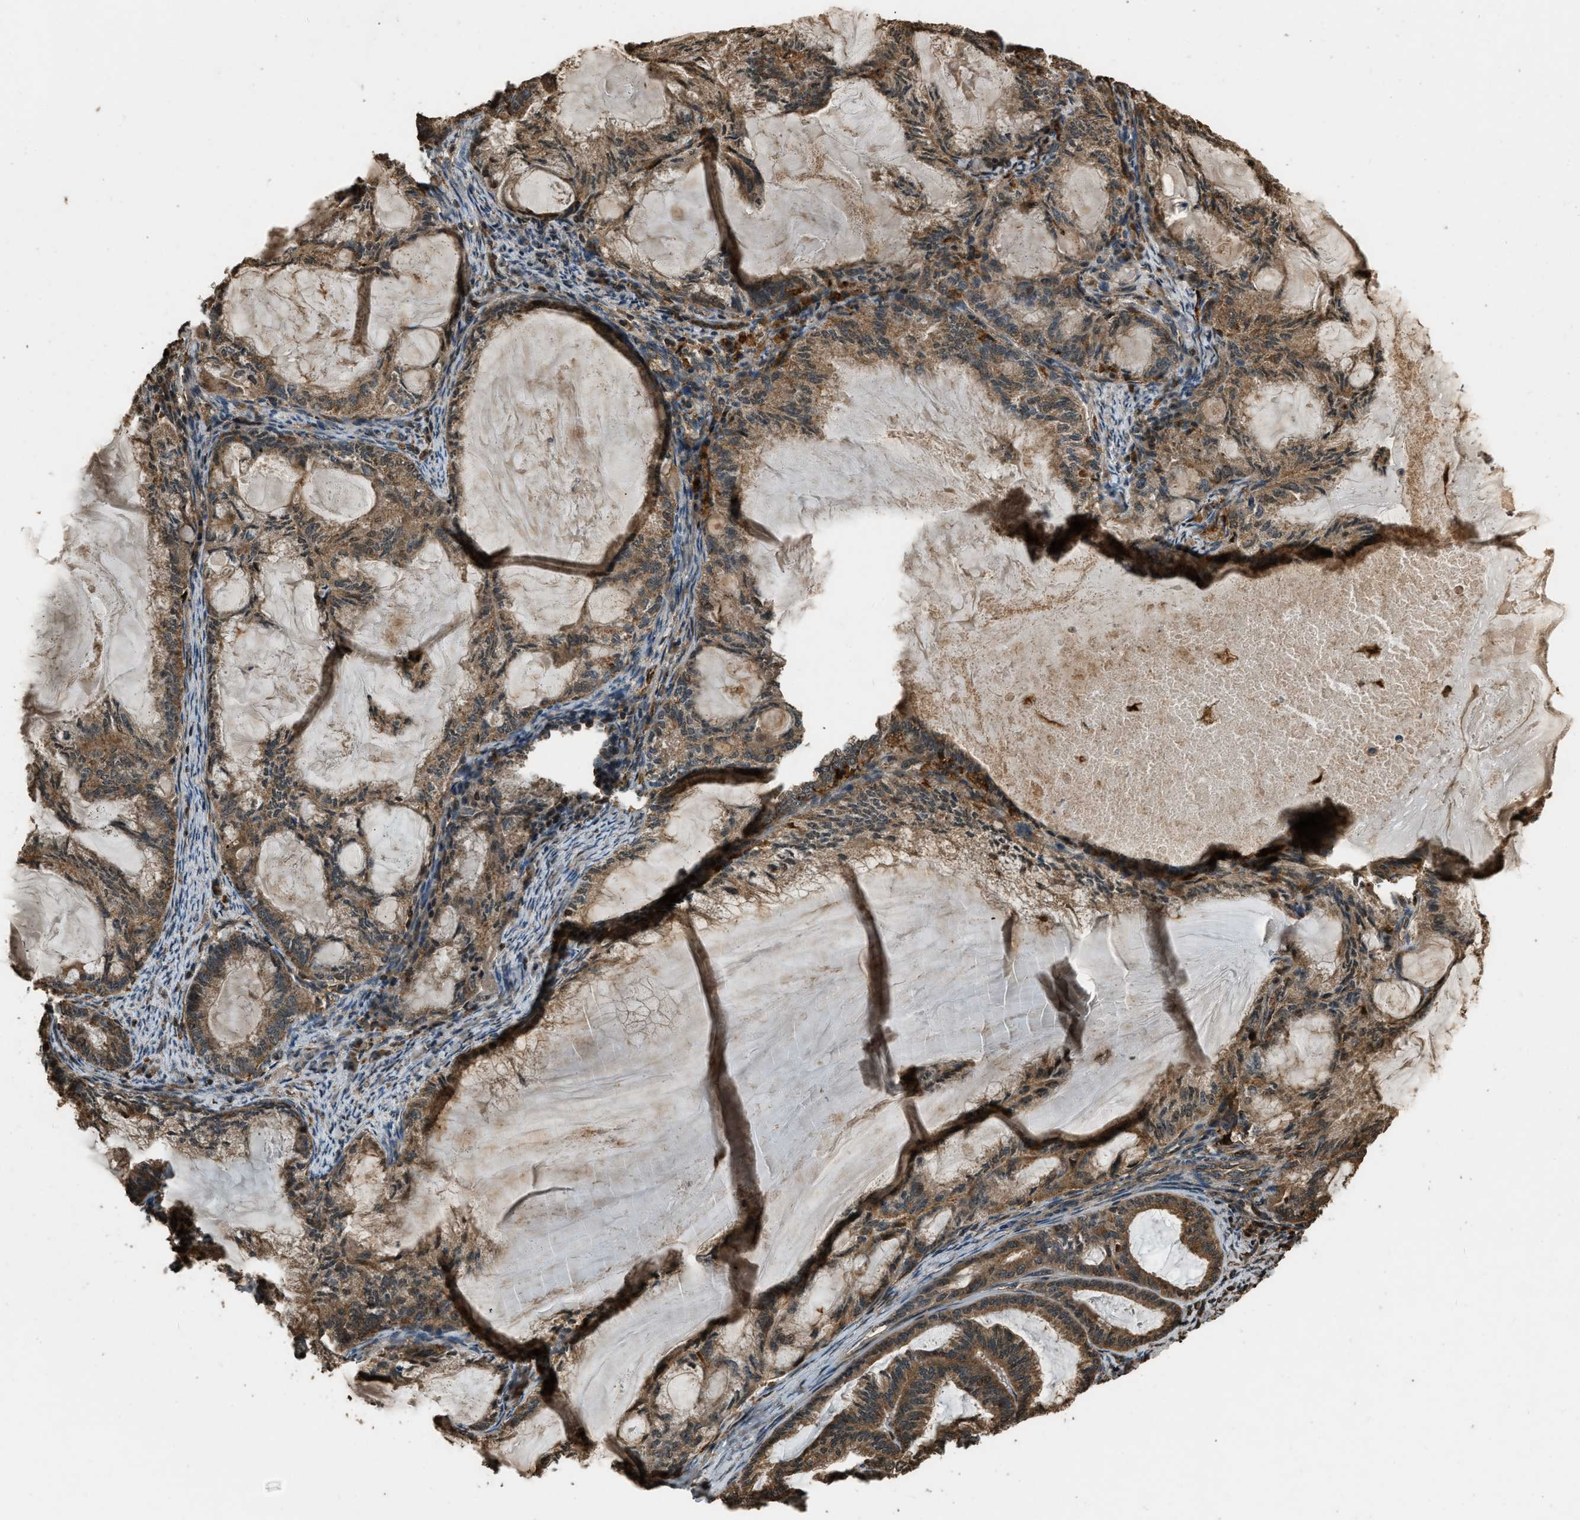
{"staining": {"intensity": "moderate", "quantity": ">75%", "location": "cytoplasmic/membranous"}, "tissue": "endometrial cancer", "cell_type": "Tumor cells", "image_type": "cancer", "snomed": [{"axis": "morphology", "description": "Adenocarcinoma, NOS"}, {"axis": "topography", "description": "Endometrium"}], "caption": "Brown immunohistochemical staining in endometrial adenocarcinoma reveals moderate cytoplasmic/membranous expression in about >75% of tumor cells.", "gene": "RAP2A", "patient": {"sex": "female", "age": 86}}